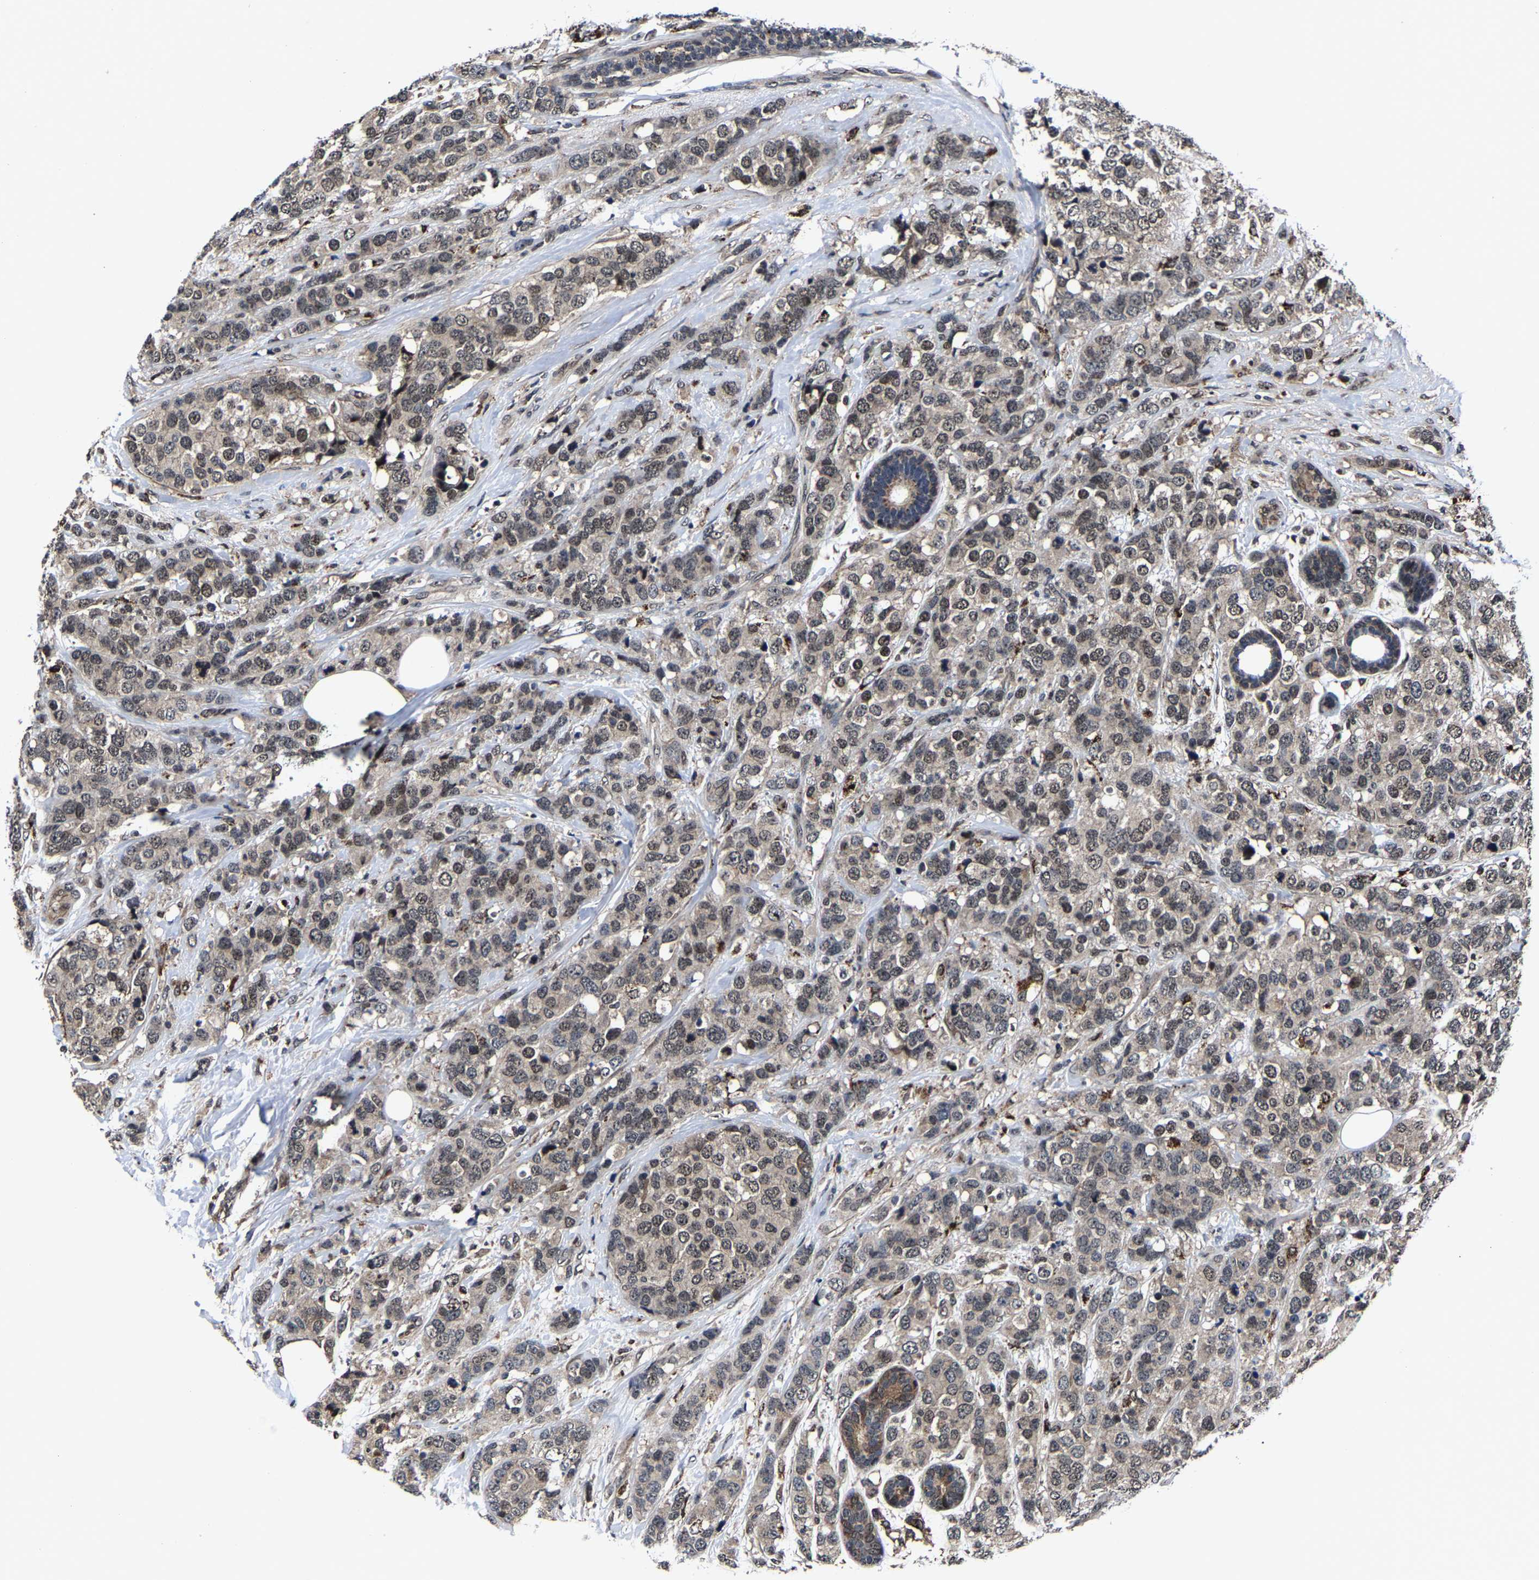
{"staining": {"intensity": "weak", "quantity": "25%-75%", "location": "nuclear"}, "tissue": "breast cancer", "cell_type": "Tumor cells", "image_type": "cancer", "snomed": [{"axis": "morphology", "description": "Lobular carcinoma"}, {"axis": "topography", "description": "Breast"}], "caption": "This is an image of immunohistochemistry staining of breast cancer (lobular carcinoma), which shows weak expression in the nuclear of tumor cells.", "gene": "ZCCHC7", "patient": {"sex": "female", "age": 59}}